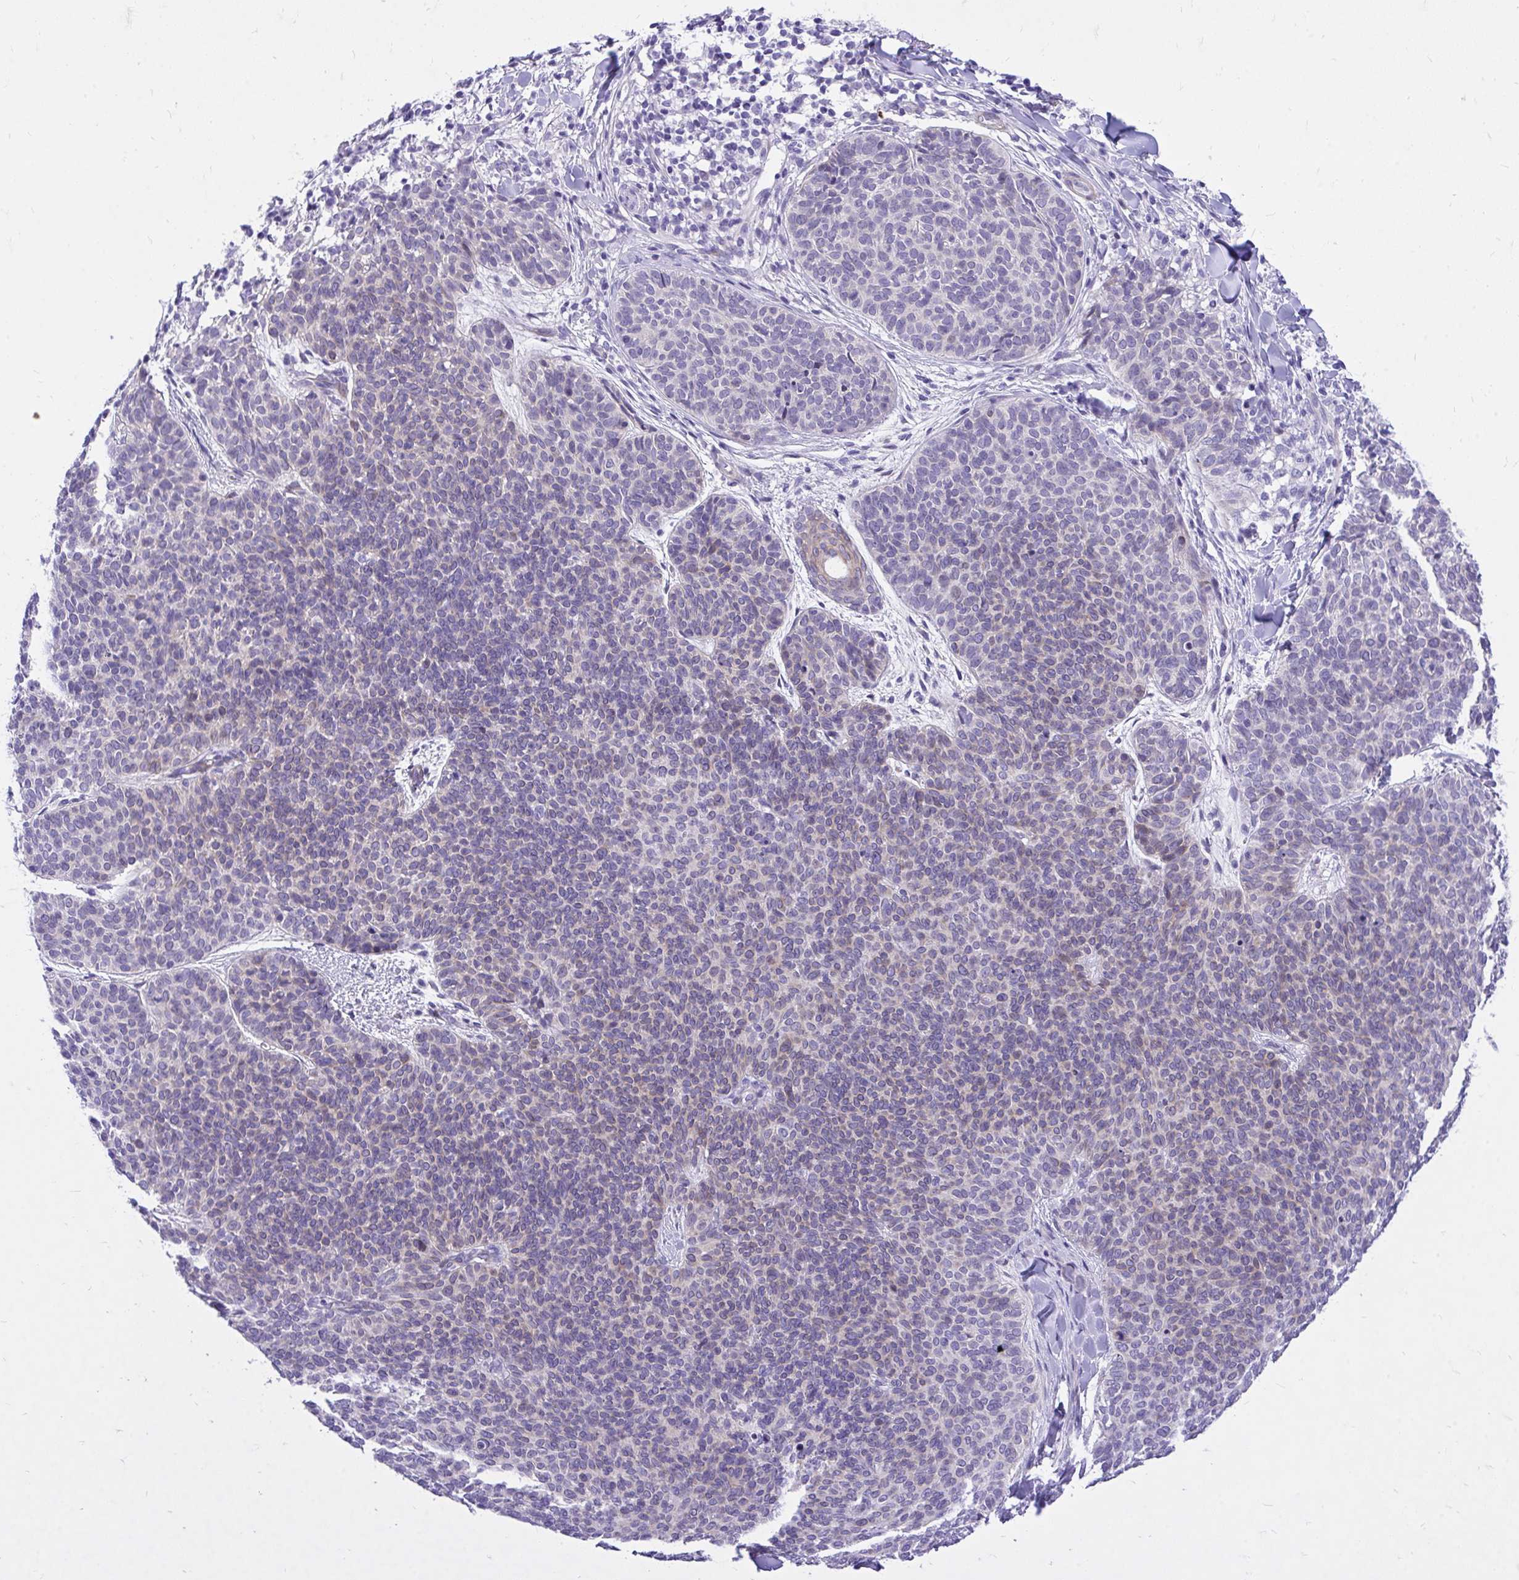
{"staining": {"intensity": "negative", "quantity": "none", "location": "none"}, "tissue": "skin cancer", "cell_type": "Tumor cells", "image_type": "cancer", "snomed": [{"axis": "morphology", "description": "Basal cell carcinoma"}, {"axis": "topography", "description": "Skin"}, {"axis": "topography", "description": "Skin of face"}], "caption": "Tumor cells show no significant positivity in skin basal cell carcinoma.", "gene": "ADAMTSL1", "patient": {"sex": "male", "age": 56}}